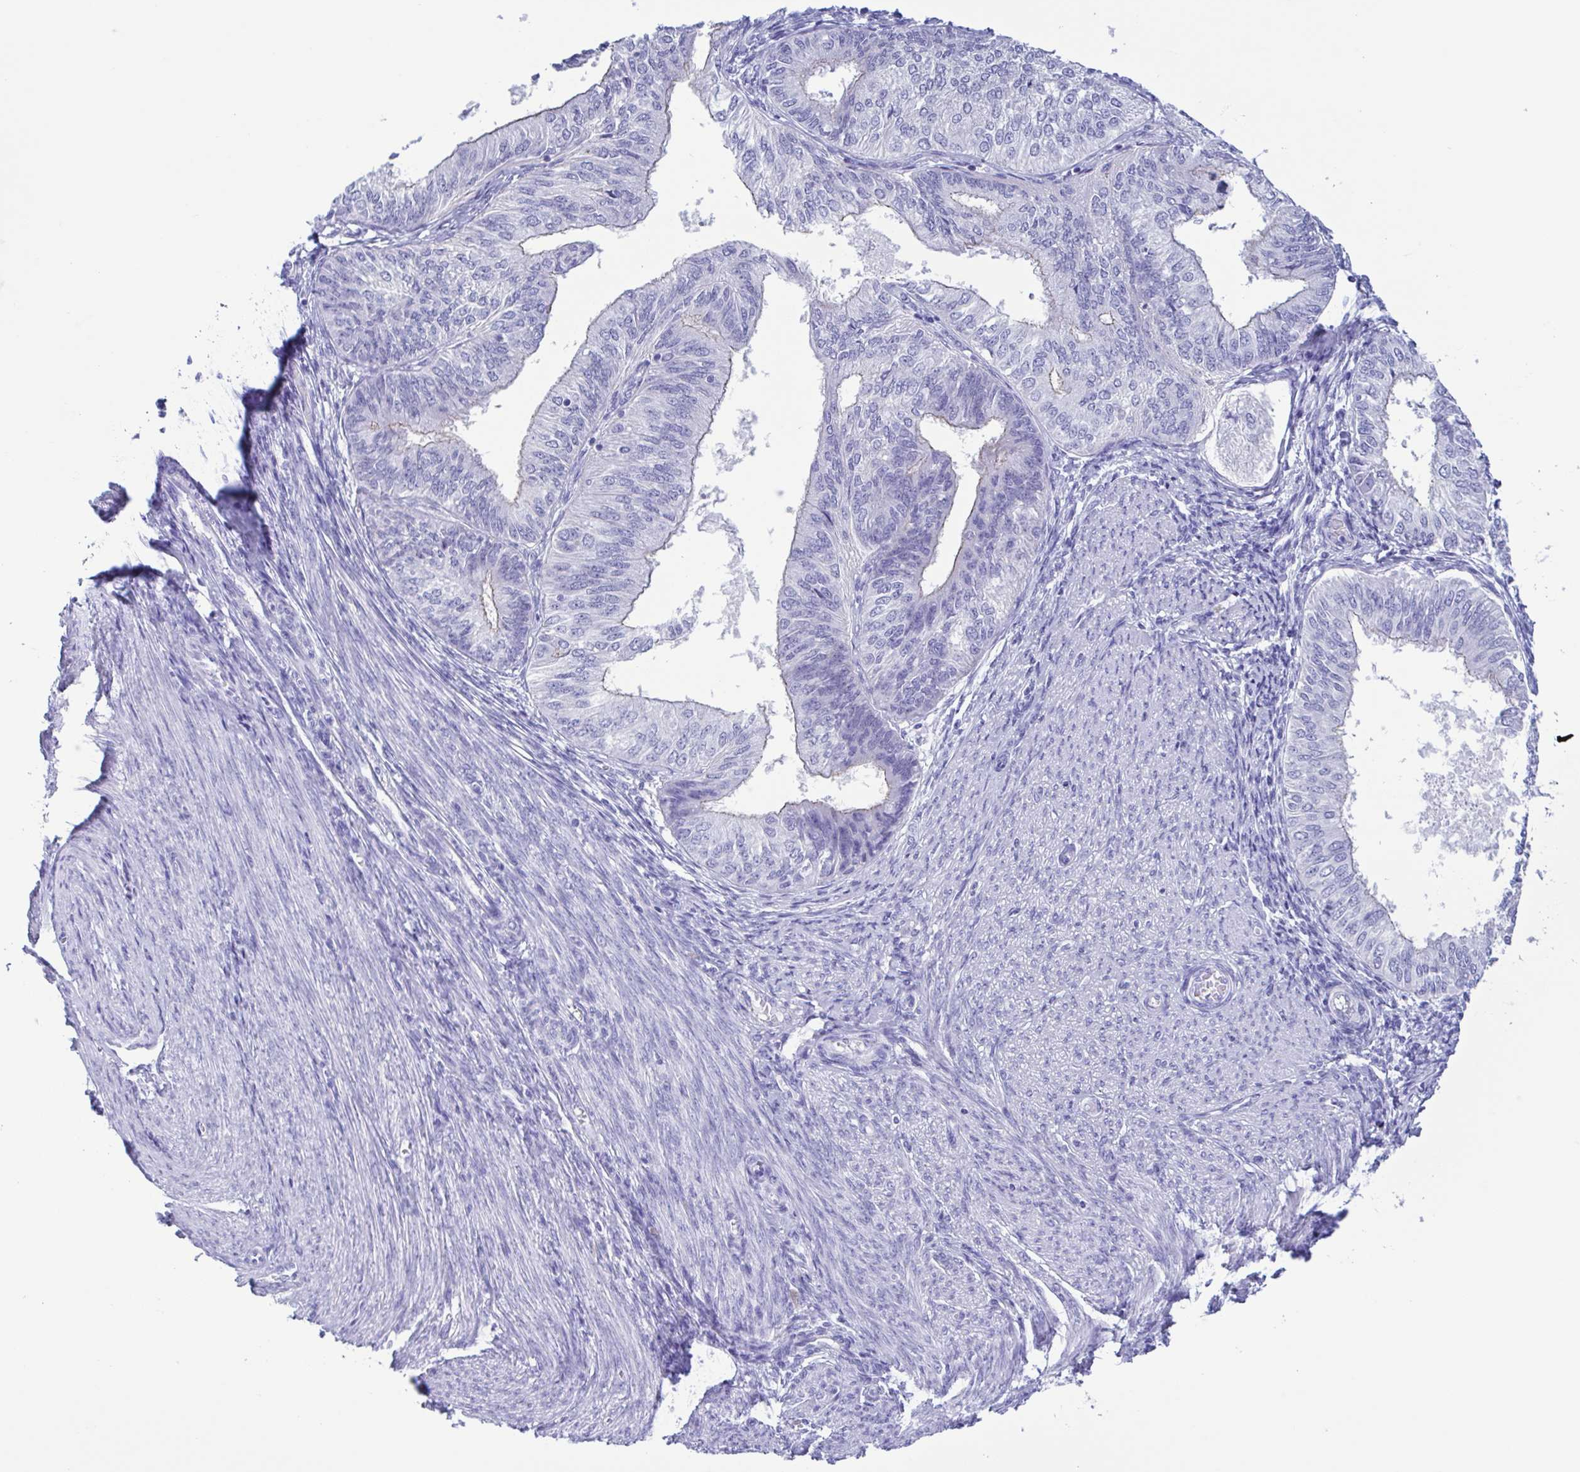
{"staining": {"intensity": "negative", "quantity": "none", "location": "none"}, "tissue": "endometrial cancer", "cell_type": "Tumor cells", "image_type": "cancer", "snomed": [{"axis": "morphology", "description": "Adenocarcinoma, NOS"}, {"axis": "topography", "description": "Endometrium"}], "caption": "Micrograph shows no significant protein expression in tumor cells of endometrial adenocarcinoma.", "gene": "TSPY2", "patient": {"sex": "female", "age": 58}}